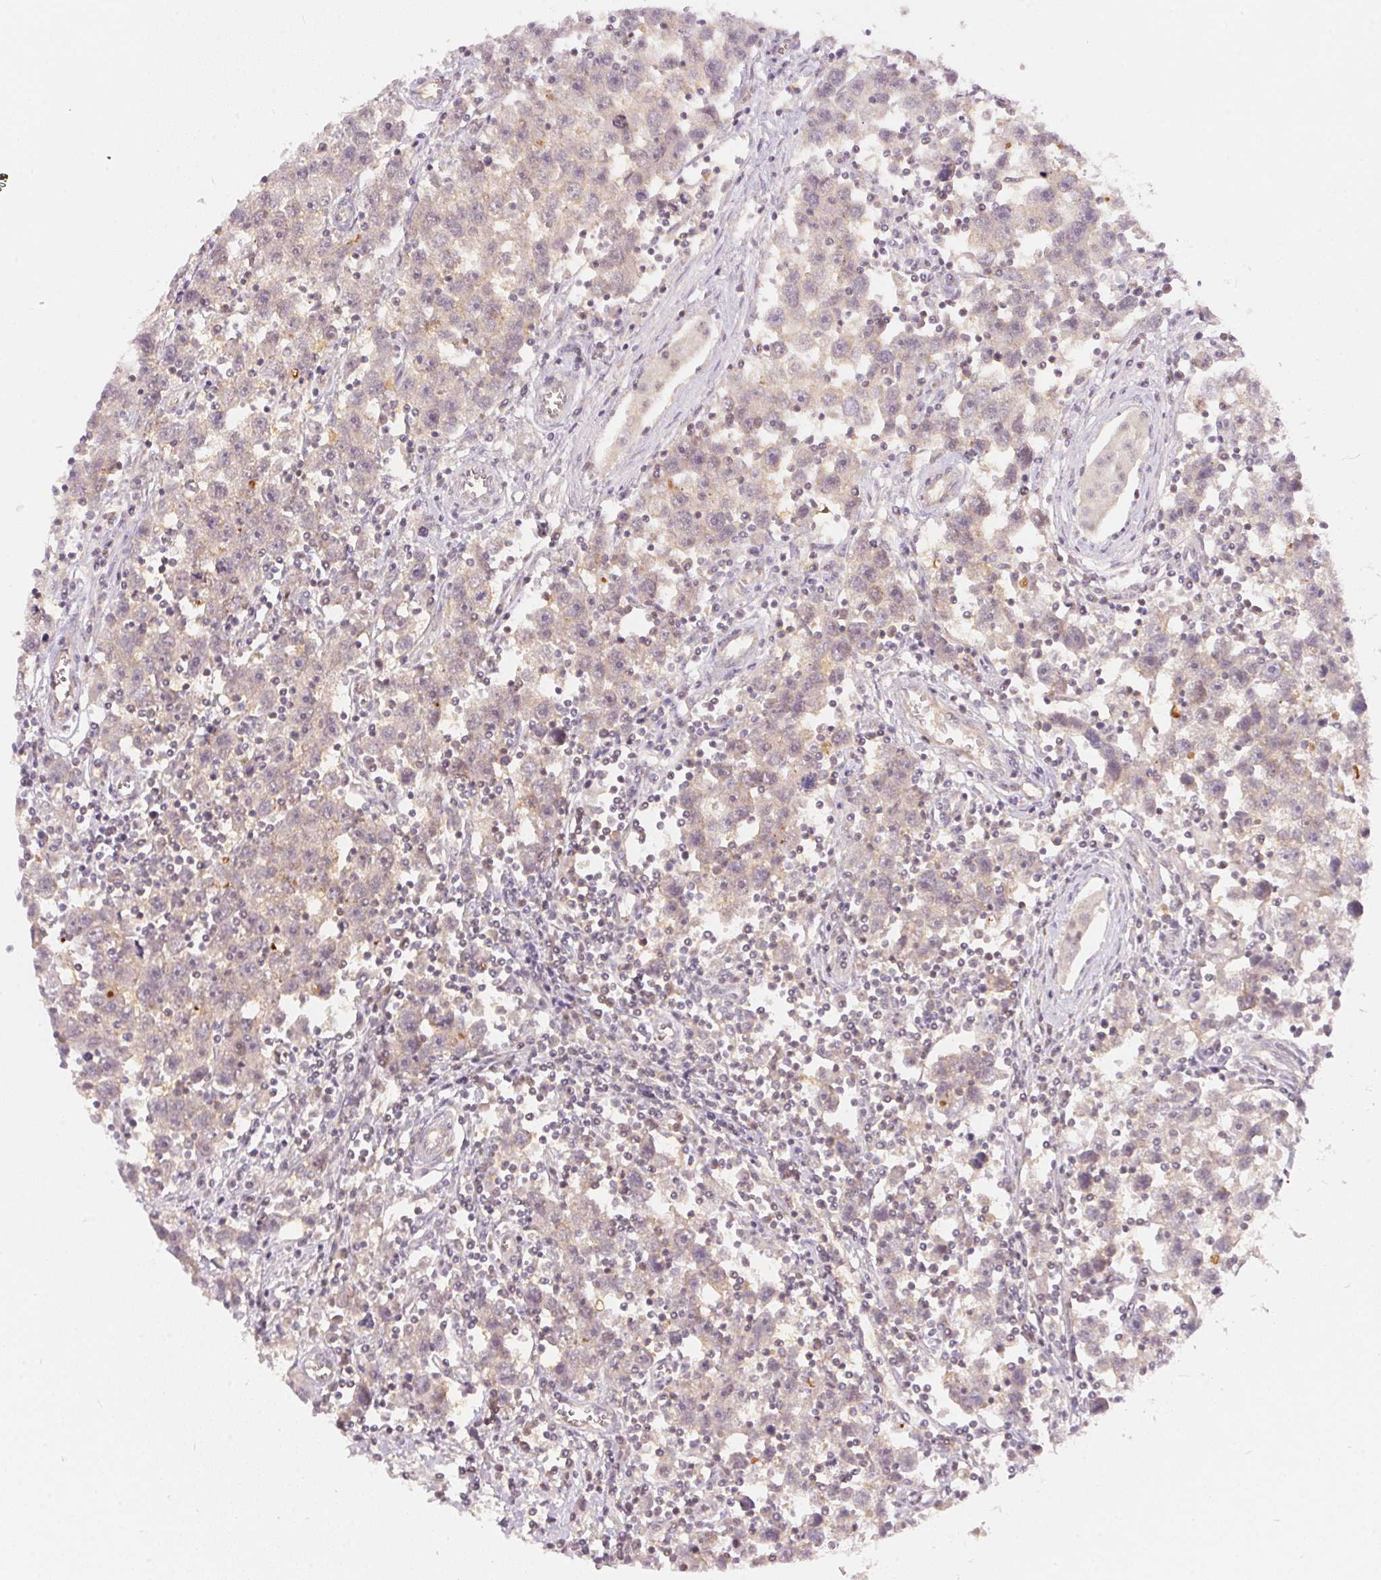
{"staining": {"intensity": "weak", "quantity": "<25%", "location": "cytoplasmic/membranous"}, "tissue": "testis cancer", "cell_type": "Tumor cells", "image_type": "cancer", "snomed": [{"axis": "morphology", "description": "Seminoma, NOS"}, {"axis": "topography", "description": "Testis"}], "caption": "Protein analysis of testis seminoma displays no significant expression in tumor cells.", "gene": "BLMH", "patient": {"sex": "male", "age": 30}}